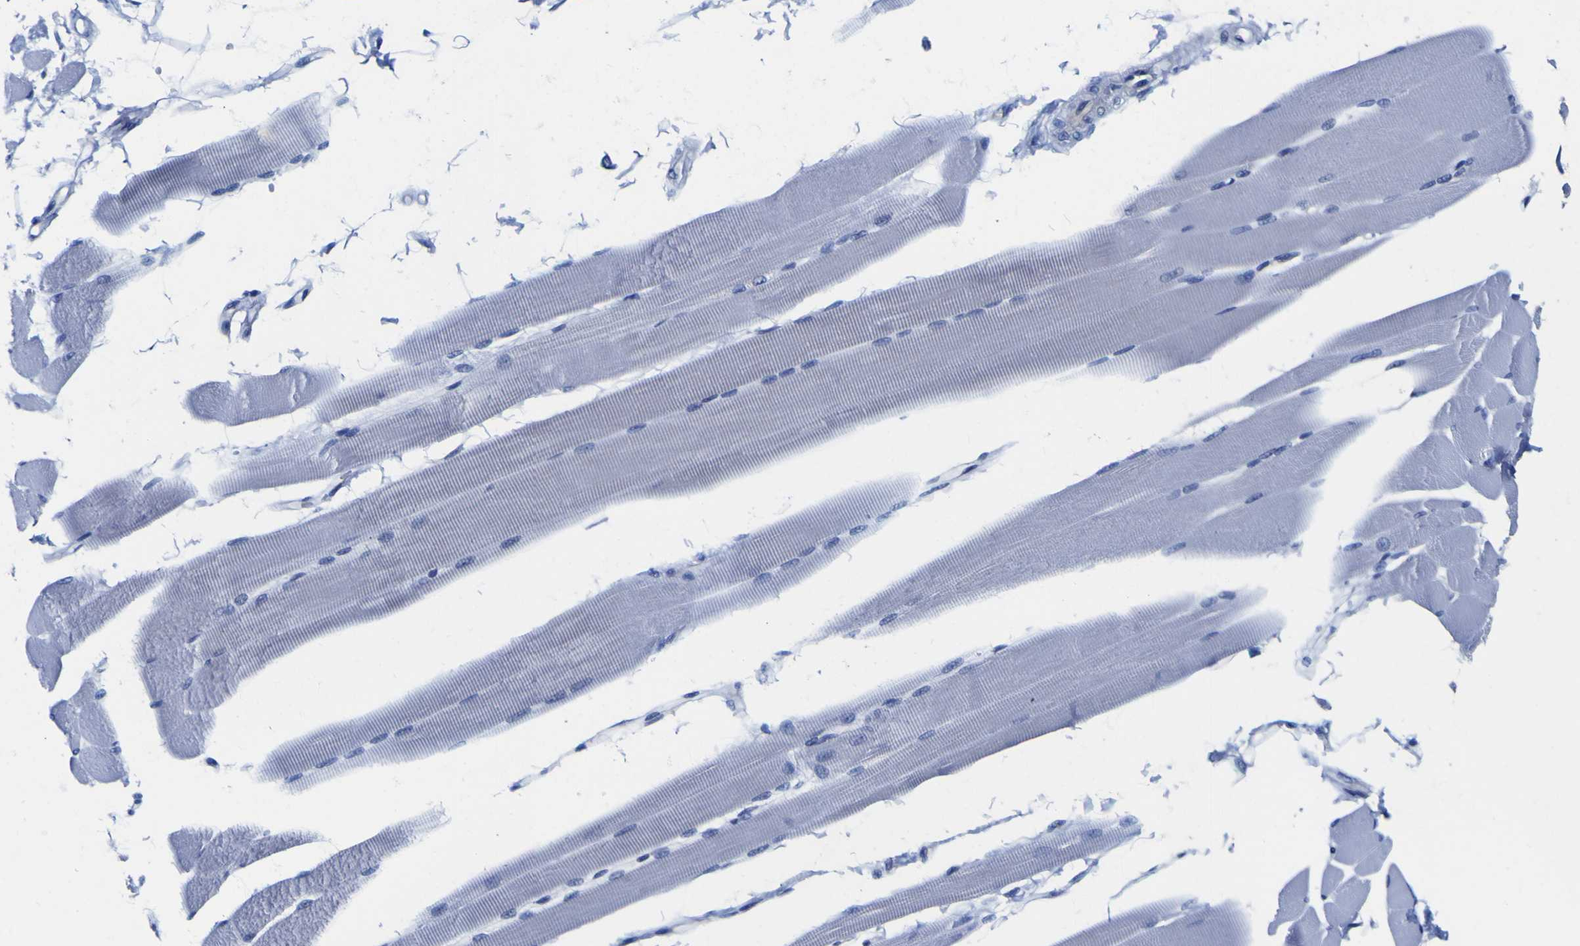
{"staining": {"intensity": "negative", "quantity": "none", "location": "none"}, "tissue": "skeletal muscle", "cell_type": "Myocytes", "image_type": "normal", "snomed": [{"axis": "morphology", "description": "Normal tissue, NOS"}, {"axis": "topography", "description": "Skeletal muscle"}, {"axis": "topography", "description": "Peripheral nerve tissue"}], "caption": "DAB immunohistochemical staining of unremarkable human skeletal muscle reveals no significant positivity in myocytes.", "gene": "GOLM1", "patient": {"sex": "female", "age": 84}}